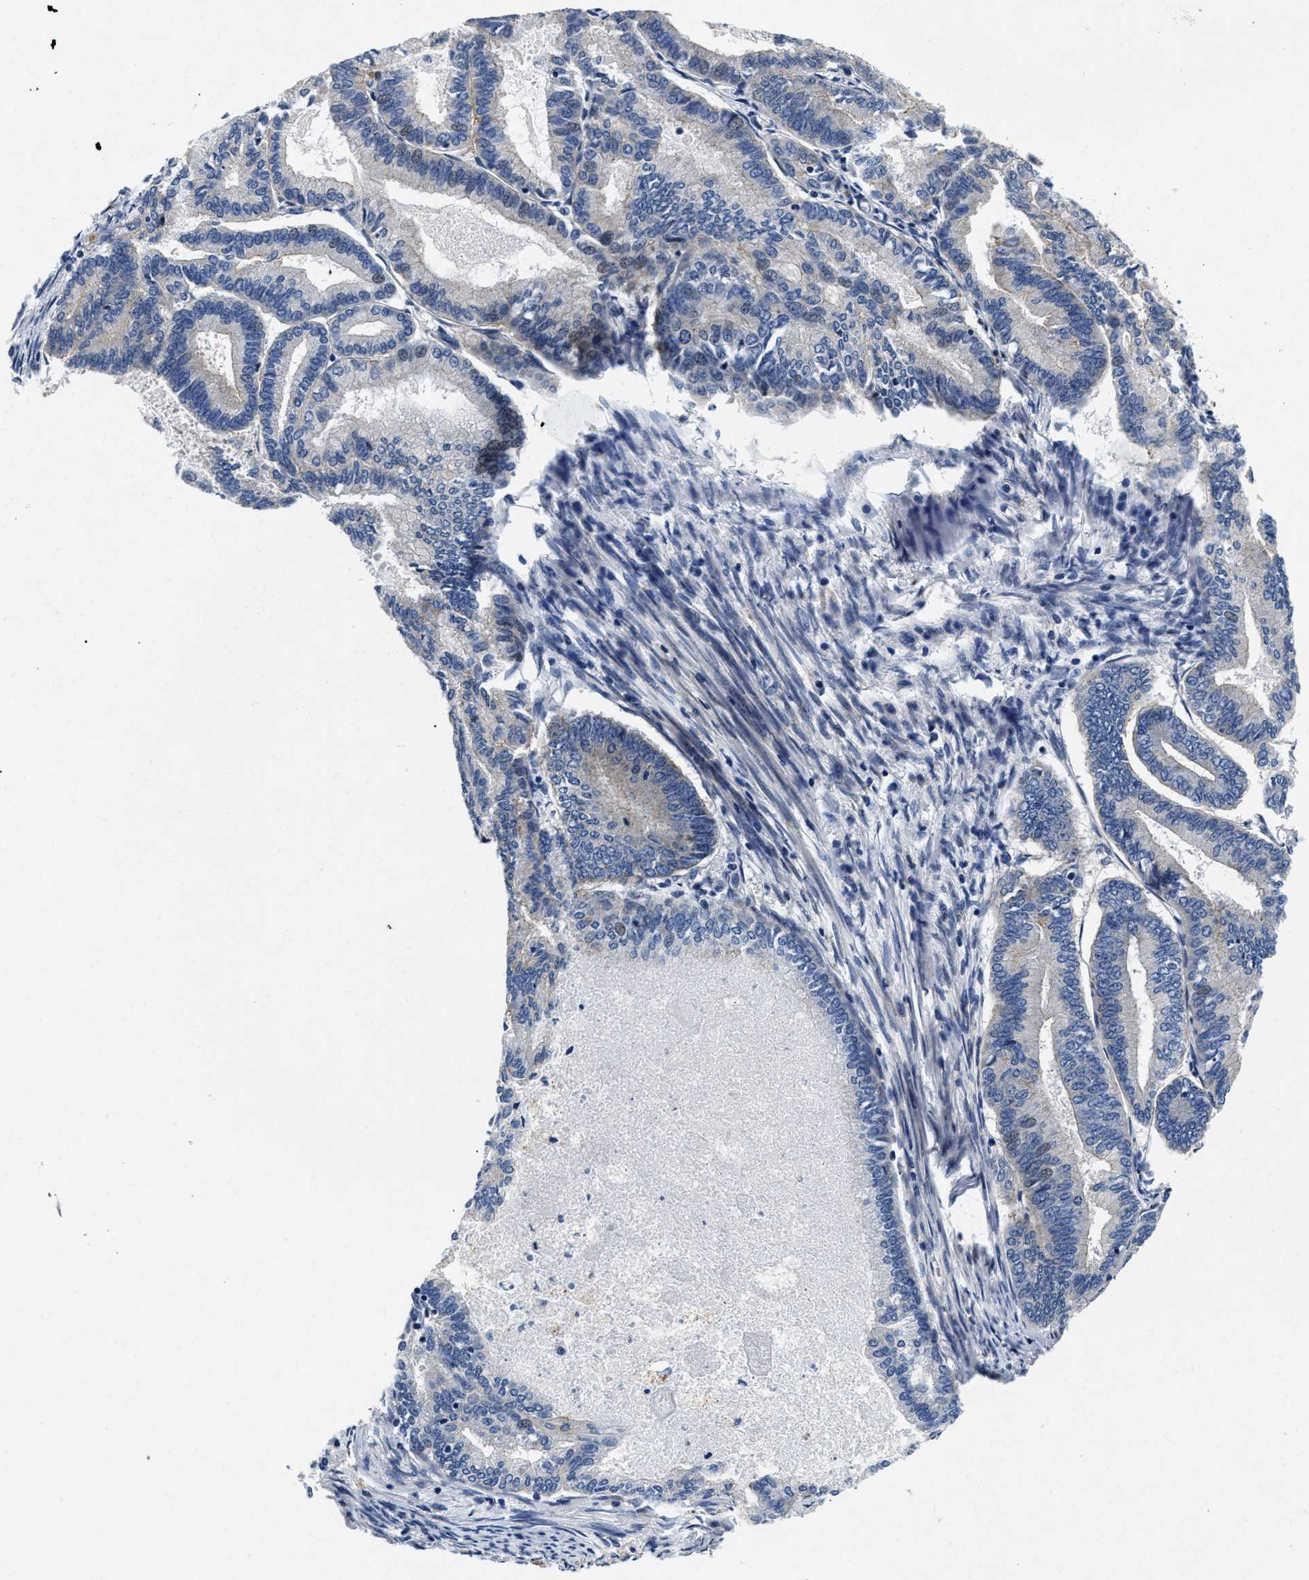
{"staining": {"intensity": "negative", "quantity": "none", "location": "none"}, "tissue": "endometrial cancer", "cell_type": "Tumor cells", "image_type": "cancer", "snomed": [{"axis": "morphology", "description": "Adenocarcinoma, NOS"}, {"axis": "topography", "description": "Endometrium"}], "caption": "Endometrial adenocarcinoma was stained to show a protein in brown. There is no significant expression in tumor cells.", "gene": "LAD1", "patient": {"sex": "female", "age": 86}}